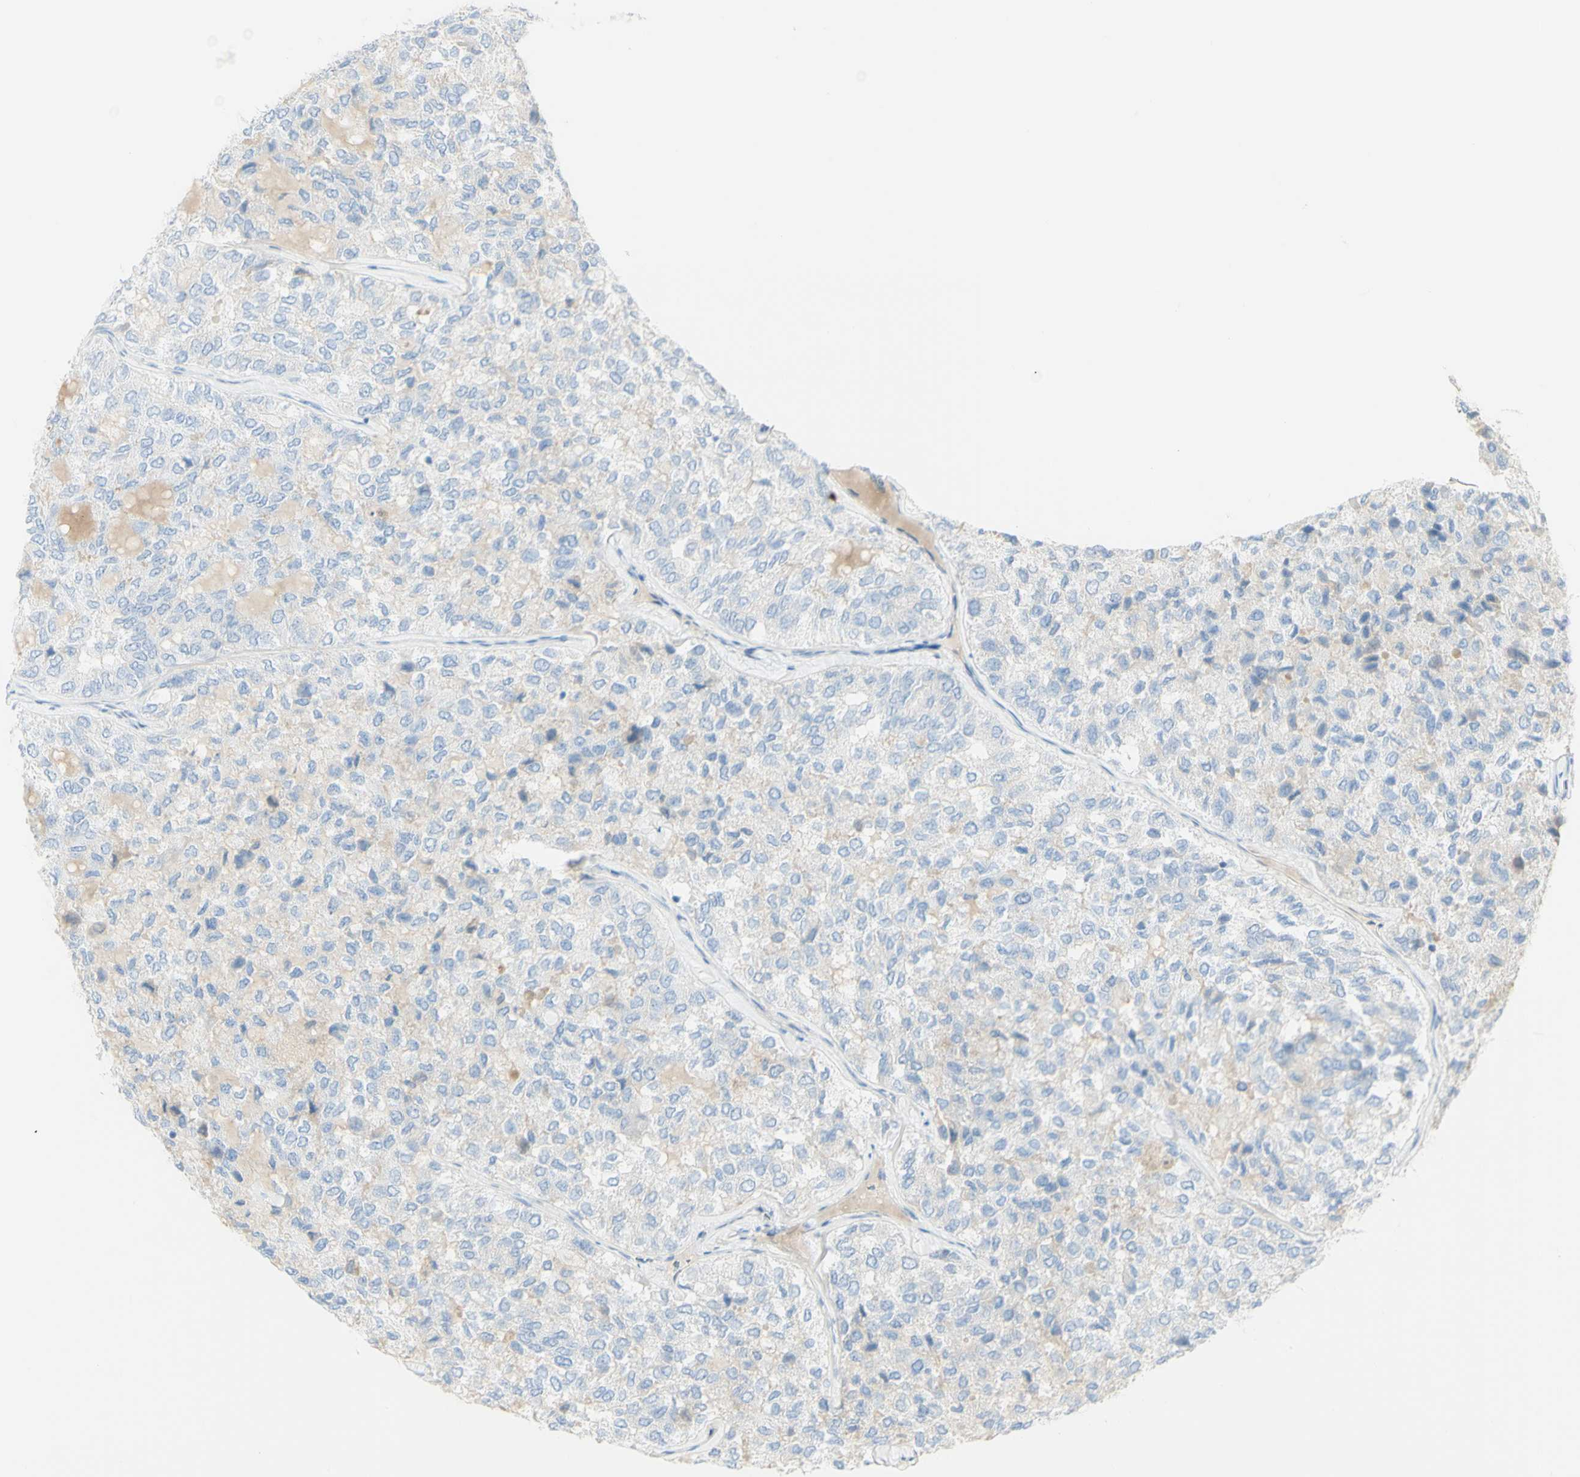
{"staining": {"intensity": "weak", "quantity": "25%-75%", "location": "cytoplasmic/membranous"}, "tissue": "thyroid cancer", "cell_type": "Tumor cells", "image_type": "cancer", "snomed": [{"axis": "morphology", "description": "Follicular adenoma carcinoma, NOS"}, {"axis": "topography", "description": "Thyroid gland"}], "caption": "Immunohistochemical staining of follicular adenoma carcinoma (thyroid) shows low levels of weak cytoplasmic/membranous staining in approximately 25%-75% of tumor cells.", "gene": "LETM1", "patient": {"sex": "male", "age": 75}}